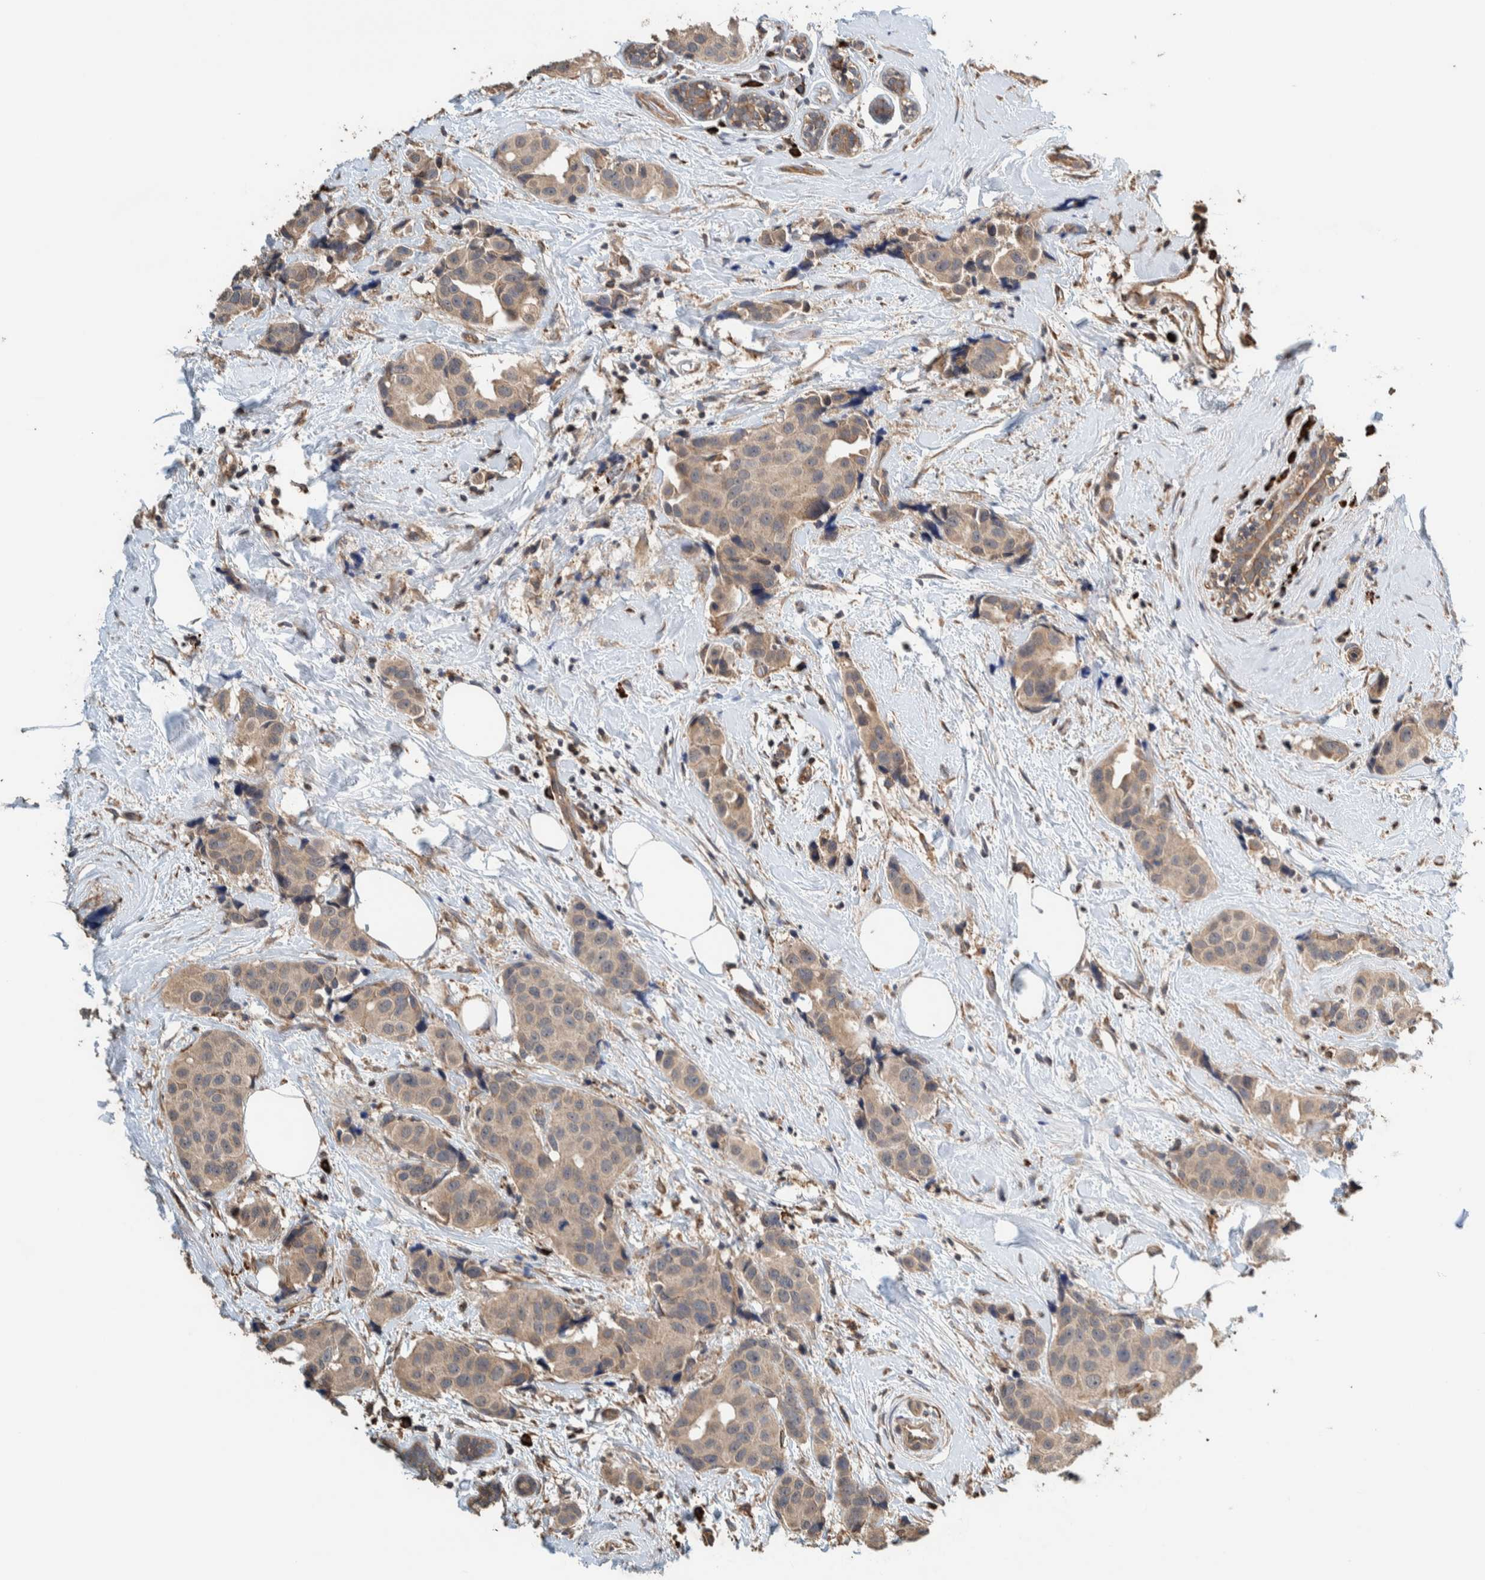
{"staining": {"intensity": "weak", "quantity": ">75%", "location": "cytoplasmic/membranous"}, "tissue": "breast cancer", "cell_type": "Tumor cells", "image_type": "cancer", "snomed": [{"axis": "morphology", "description": "Normal tissue, NOS"}, {"axis": "morphology", "description": "Duct carcinoma"}, {"axis": "topography", "description": "Breast"}], "caption": "Intraductal carcinoma (breast) stained with DAB (3,3'-diaminobenzidine) immunohistochemistry (IHC) demonstrates low levels of weak cytoplasmic/membranous staining in approximately >75% of tumor cells. The staining was performed using DAB, with brown indicating positive protein expression. Nuclei are stained blue with hematoxylin.", "gene": "PLA2G3", "patient": {"sex": "female", "age": 39}}